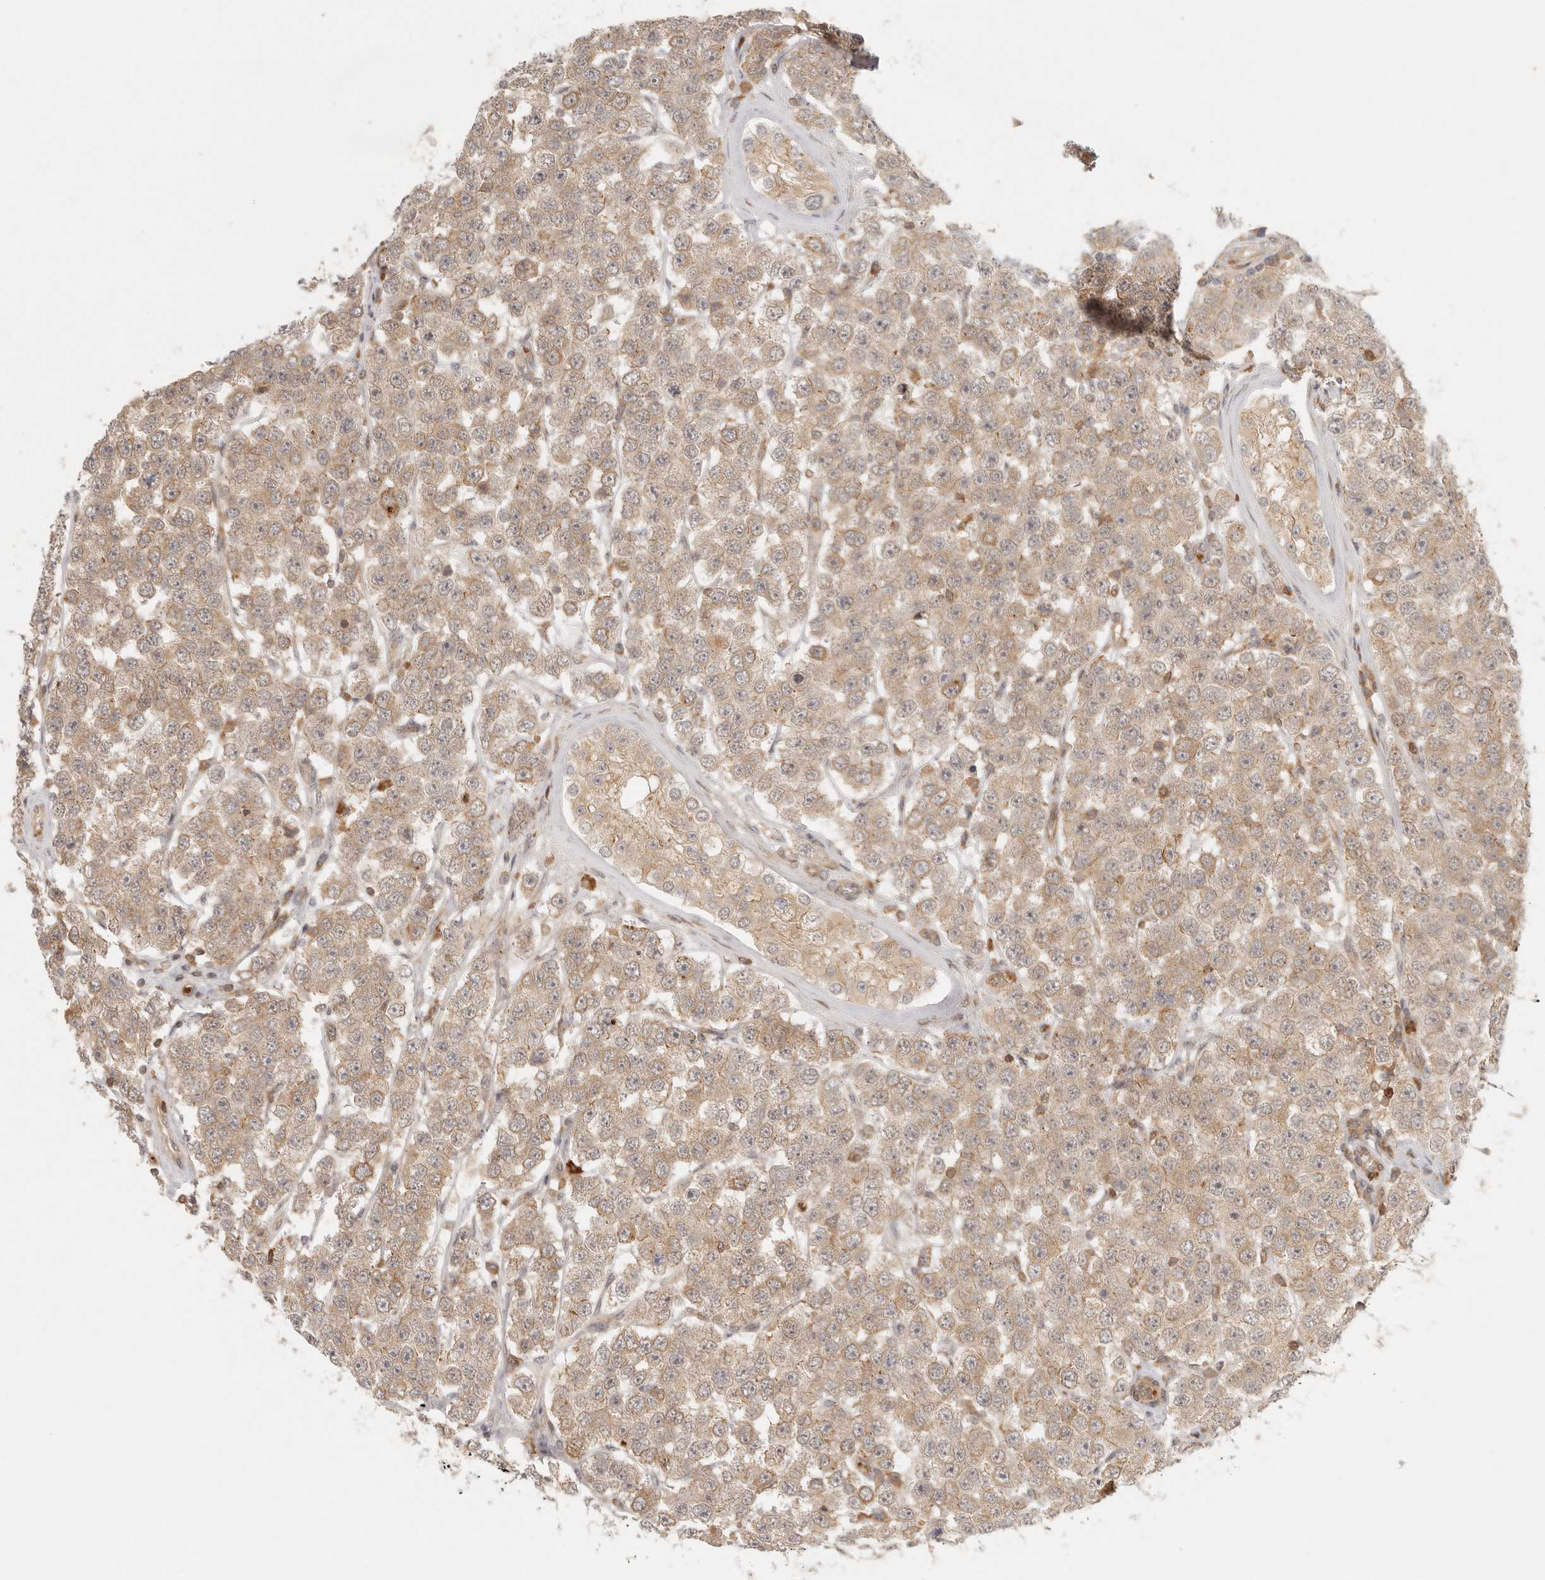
{"staining": {"intensity": "moderate", "quantity": ">75%", "location": "cytoplasmic/membranous"}, "tissue": "testis cancer", "cell_type": "Tumor cells", "image_type": "cancer", "snomed": [{"axis": "morphology", "description": "Seminoma, NOS"}, {"axis": "topography", "description": "Testis"}], "caption": "DAB (3,3'-diaminobenzidine) immunohistochemical staining of testis cancer reveals moderate cytoplasmic/membranous protein staining in about >75% of tumor cells. (brown staining indicates protein expression, while blue staining denotes nuclei).", "gene": "AHDC1", "patient": {"sex": "male", "age": 28}}